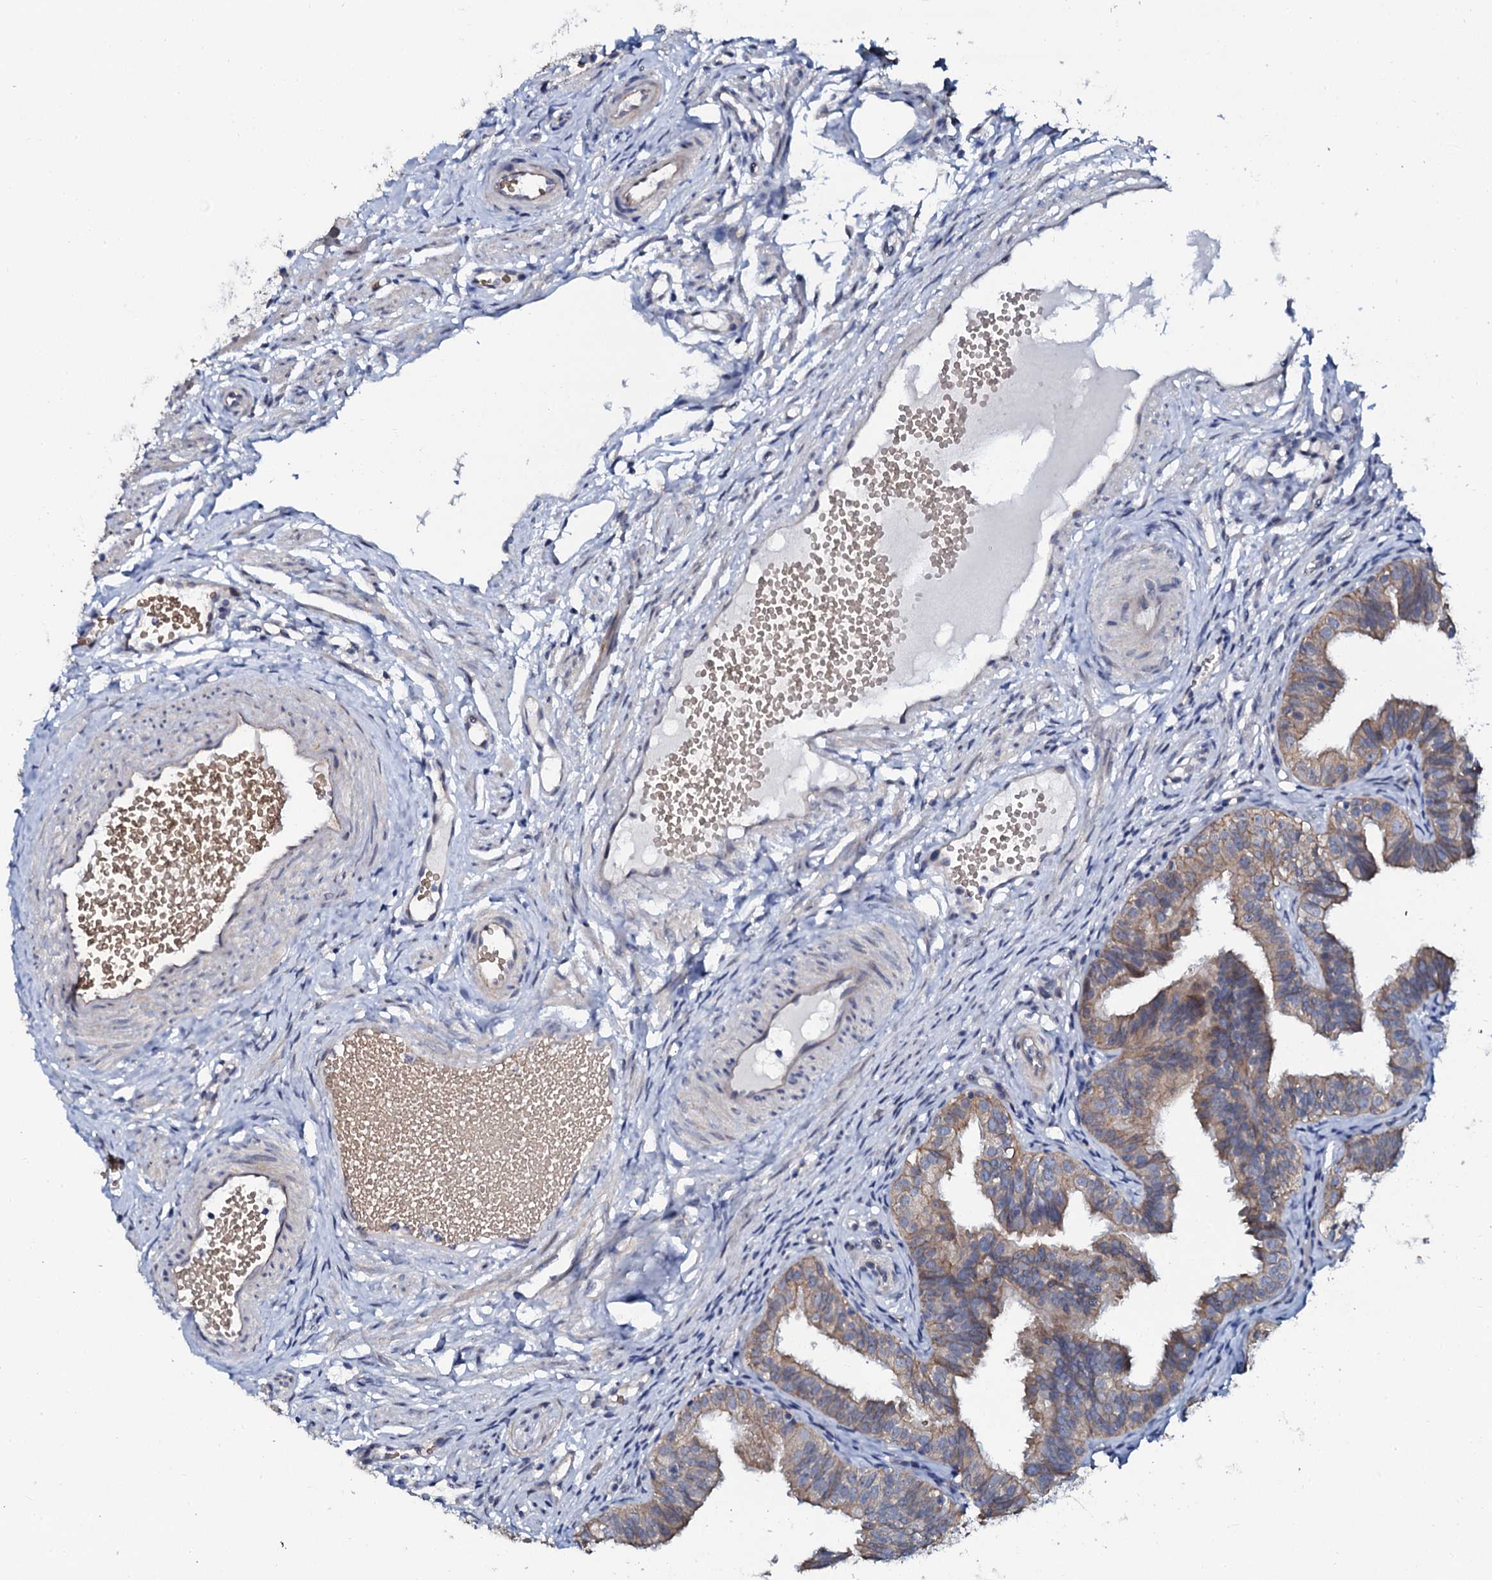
{"staining": {"intensity": "moderate", "quantity": ">75%", "location": "cytoplasmic/membranous"}, "tissue": "fallopian tube", "cell_type": "Glandular cells", "image_type": "normal", "snomed": [{"axis": "morphology", "description": "Normal tissue, NOS"}, {"axis": "topography", "description": "Fallopian tube"}], "caption": "An image of human fallopian tube stained for a protein exhibits moderate cytoplasmic/membranous brown staining in glandular cells.", "gene": "C10orf88", "patient": {"sex": "female", "age": 35}}